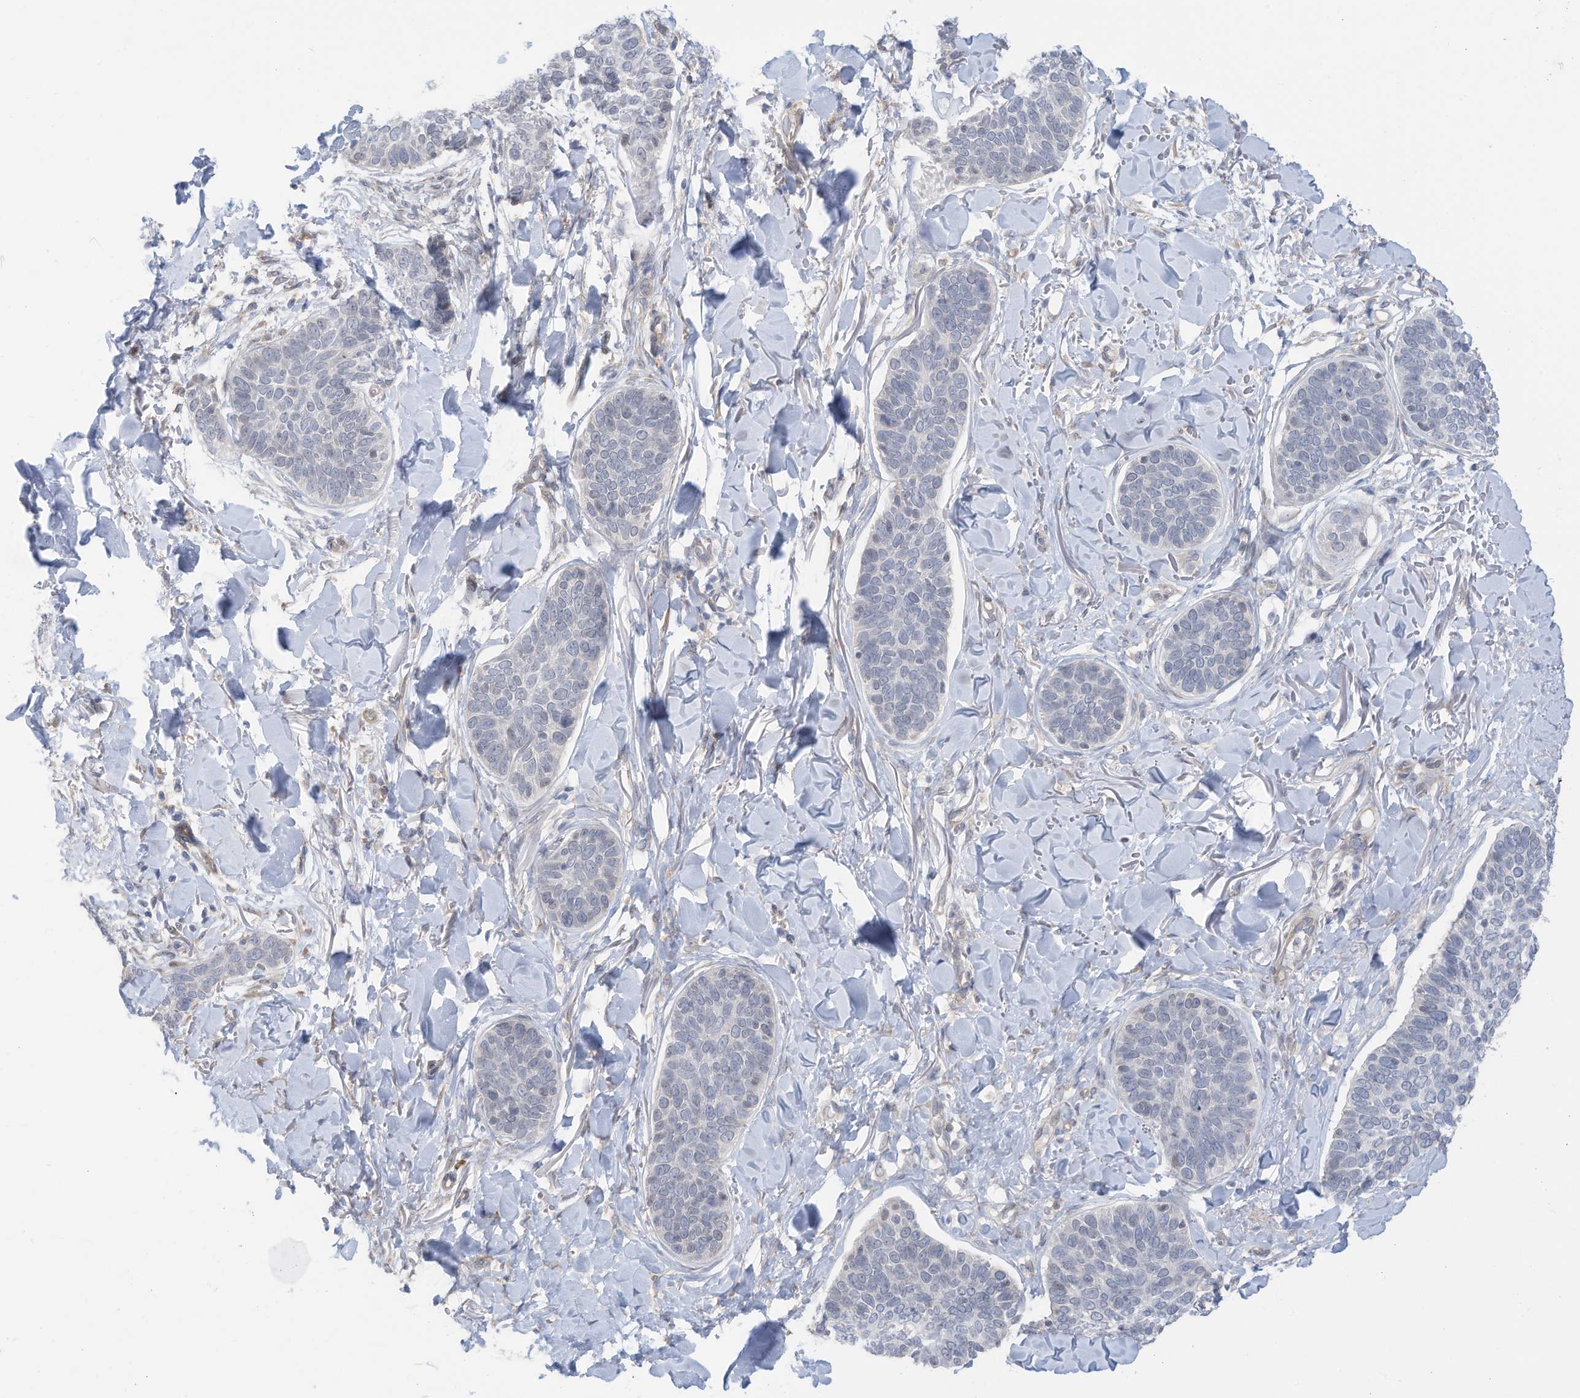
{"staining": {"intensity": "negative", "quantity": "none", "location": "none"}, "tissue": "skin cancer", "cell_type": "Tumor cells", "image_type": "cancer", "snomed": [{"axis": "morphology", "description": "Basal cell carcinoma"}, {"axis": "topography", "description": "Skin"}], "caption": "A high-resolution photomicrograph shows immunohistochemistry staining of skin basal cell carcinoma, which demonstrates no significant expression in tumor cells. (IHC, brightfield microscopy, high magnification).", "gene": "ZNF292", "patient": {"sex": "male", "age": 85}}